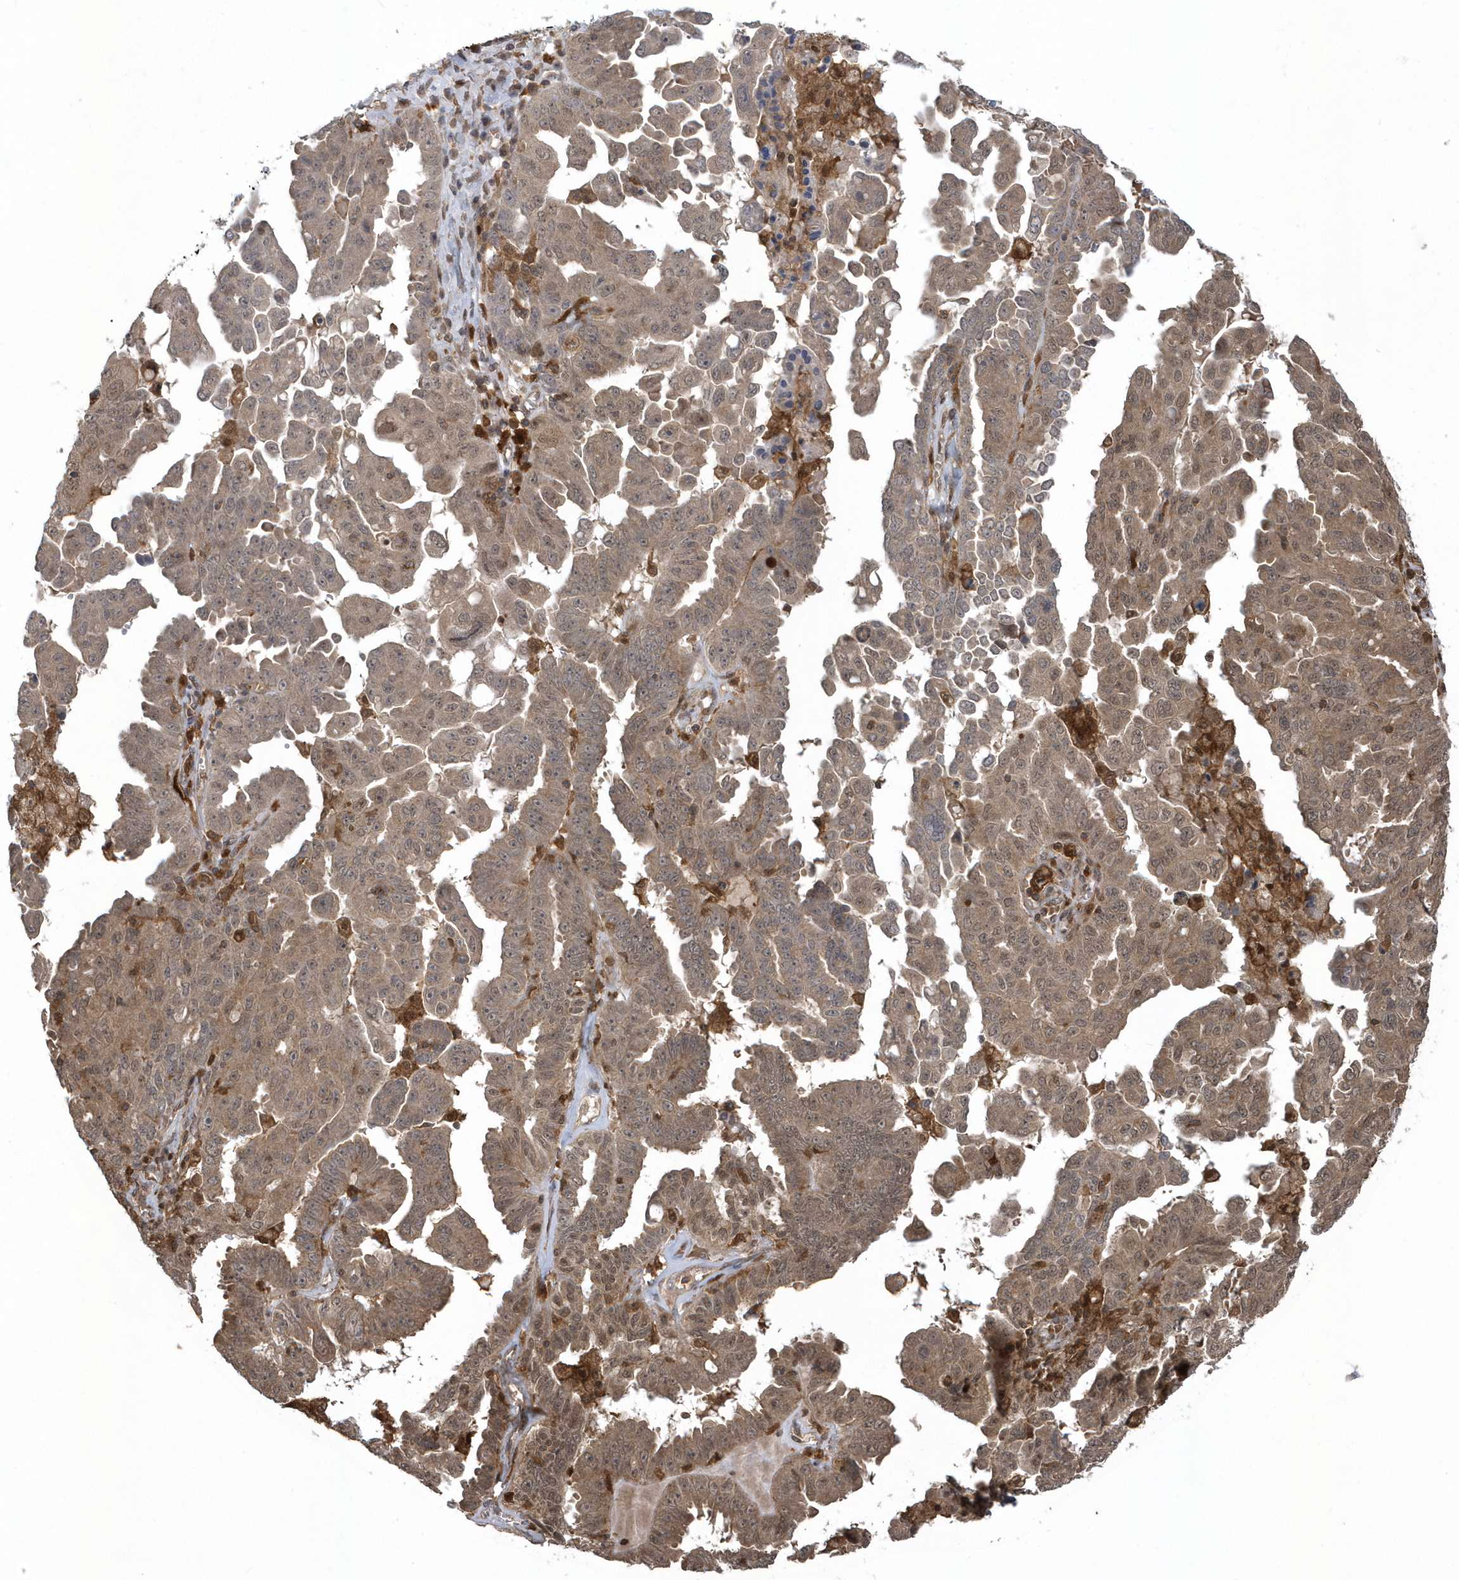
{"staining": {"intensity": "moderate", "quantity": ">75%", "location": "cytoplasmic/membranous,nuclear"}, "tissue": "ovarian cancer", "cell_type": "Tumor cells", "image_type": "cancer", "snomed": [{"axis": "morphology", "description": "Carcinoma, endometroid"}, {"axis": "topography", "description": "Ovary"}], "caption": "An IHC histopathology image of neoplastic tissue is shown. Protein staining in brown shows moderate cytoplasmic/membranous and nuclear positivity in ovarian cancer (endometroid carcinoma) within tumor cells.", "gene": "LACC1", "patient": {"sex": "female", "age": 62}}